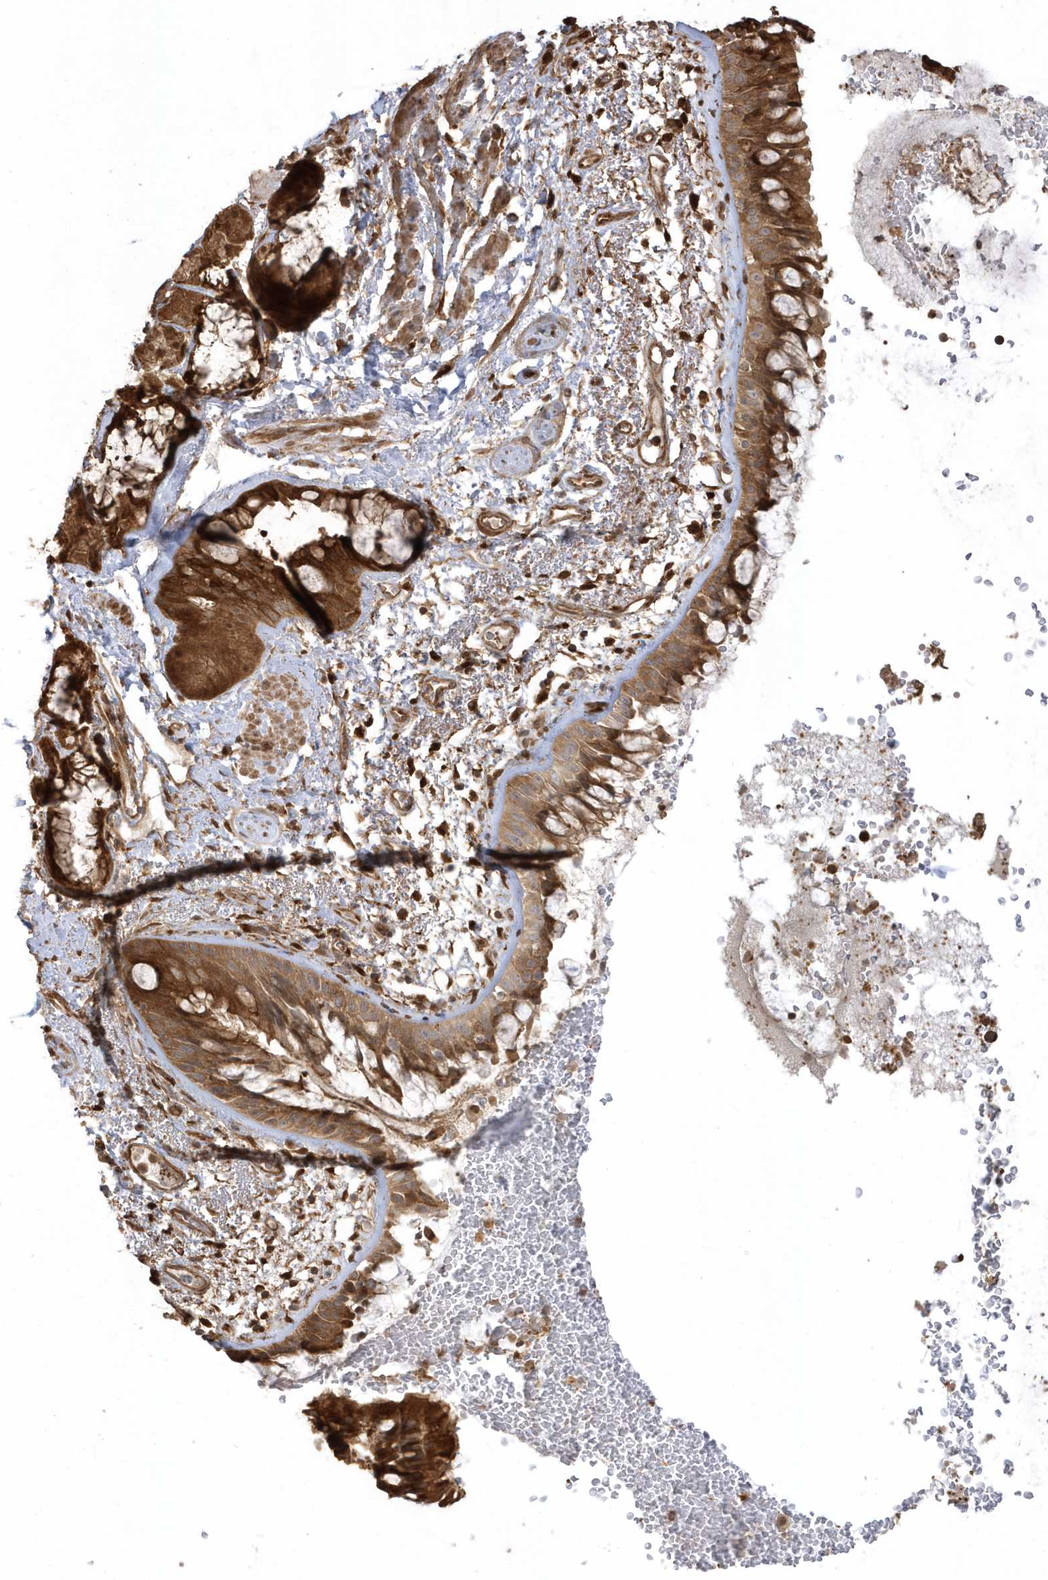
{"staining": {"intensity": "strong", "quantity": ">75%", "location": "cytoplasmic/membranous"}, "tissue": "bronchus", "cell_type": "Respiratory epithelial cells", "image_type": "normal", "snomed": [{"axis": "morphology", "description": "Normal tissue, NOS"}, {"axis": "morphology", "description": "Squamous cell carcinoma, NOS"}, {"axis": "topography", "description": "Lymph node"}, {"axis": "topography", "description": "Bronchus"}, {"axis": "topography", "description": "Lung"}], "caption": "Approximately >75% of respiratory epithelial cells in unremarkable bronchus show strong cytoplasmic/membranous protein expression as visualized by brown immunohistochemical staining.", "gene": "HNMT", "patient": {"sex": "male", "age": 66}}